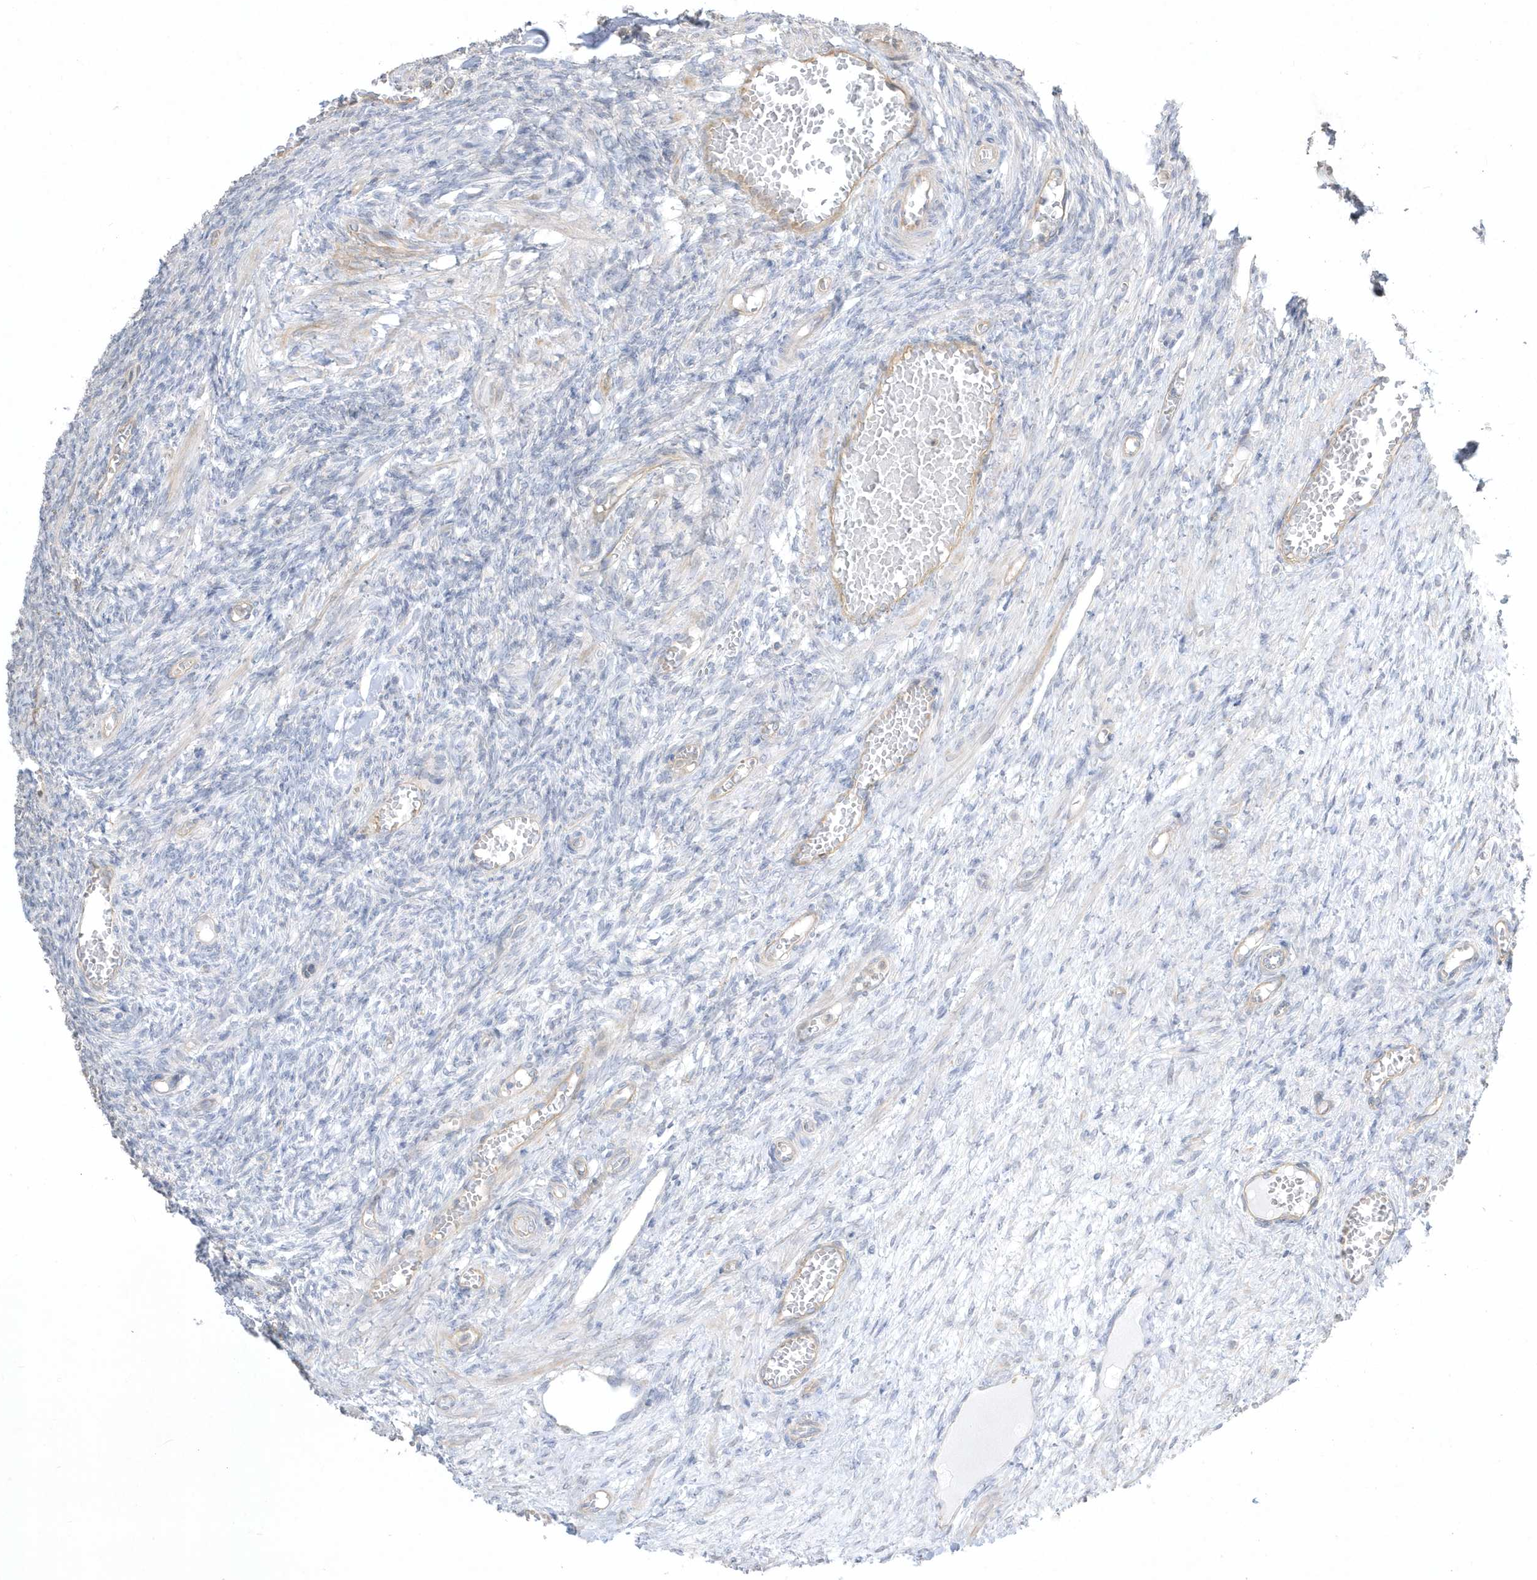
{"staining": {"intensity": "negative", "quantity": "none", "location": "none"}, "tissue": "ovary", "cell_type": "Ovarian stroma cells", "image_type": "normal", "snomed": [{"axis": "morphology", "description": "Normal tissue, NOS"}, {"axis": "topography", "description": "Ovary"}], "caption": "This image is of normal ovary stained with immunohistochemistry to label a protein in brown with the nuclei are counter-stained blue. There is no positivity in ovarian stroma cells.", "gene": "ARHGEF9", "patient": {"sex": "female", "age": 27}}